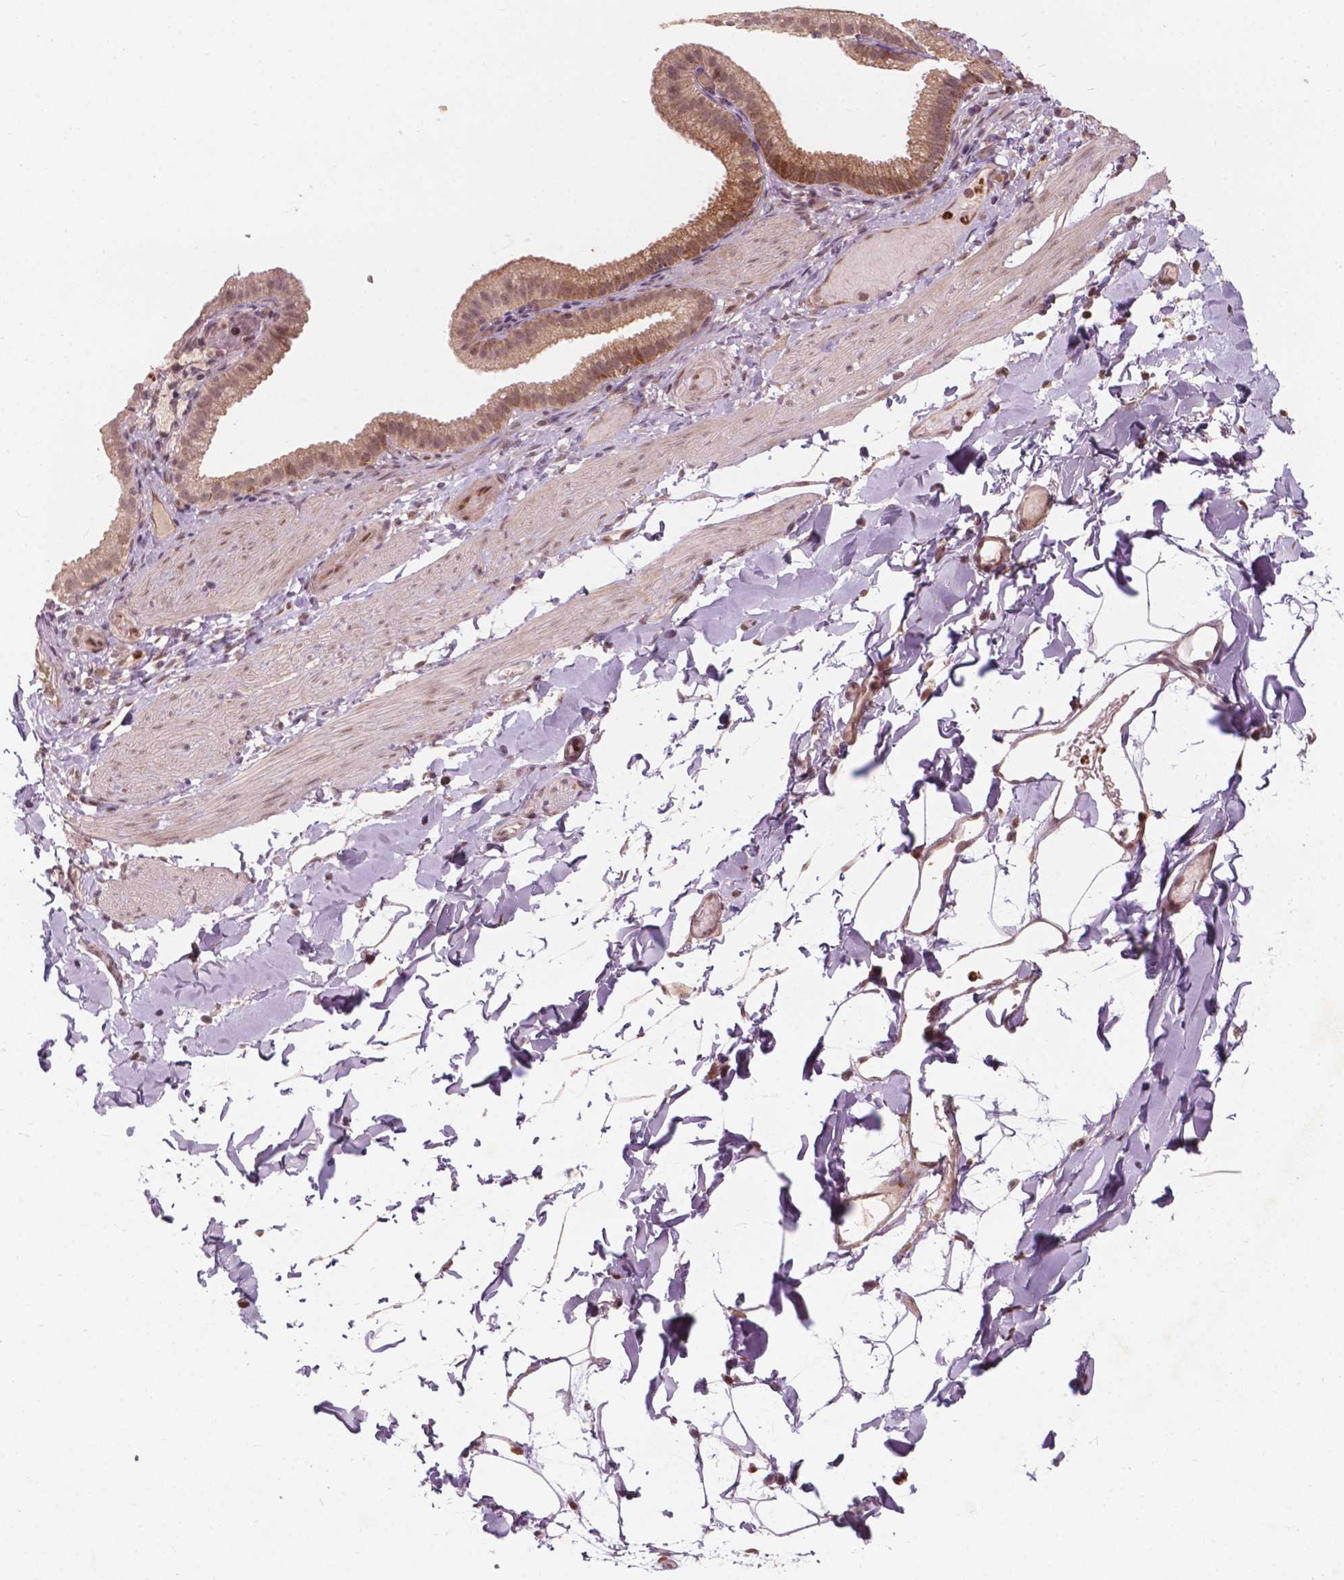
{"staining": {"intensity": "moderate", "quantity": ">75%", "location": "nuclear"}, "tissue": "adipose tissue", "cell_type": "Adipocytes", "image_type": "normal", "snomed": [{"axis": "morphology", "description": "Normal tissue, NOS"}, {"axis": "topography", "description": "Gallbladder"}, {"axis": "topography", "description": "Peripheral nerve tissue"}], "caption": "Moderate nuclear expression is present in about >75% of adipocytes in normal adipose tissue.", "gene": "NFAT5", "patient": {"sex": "female", "age": 45}}